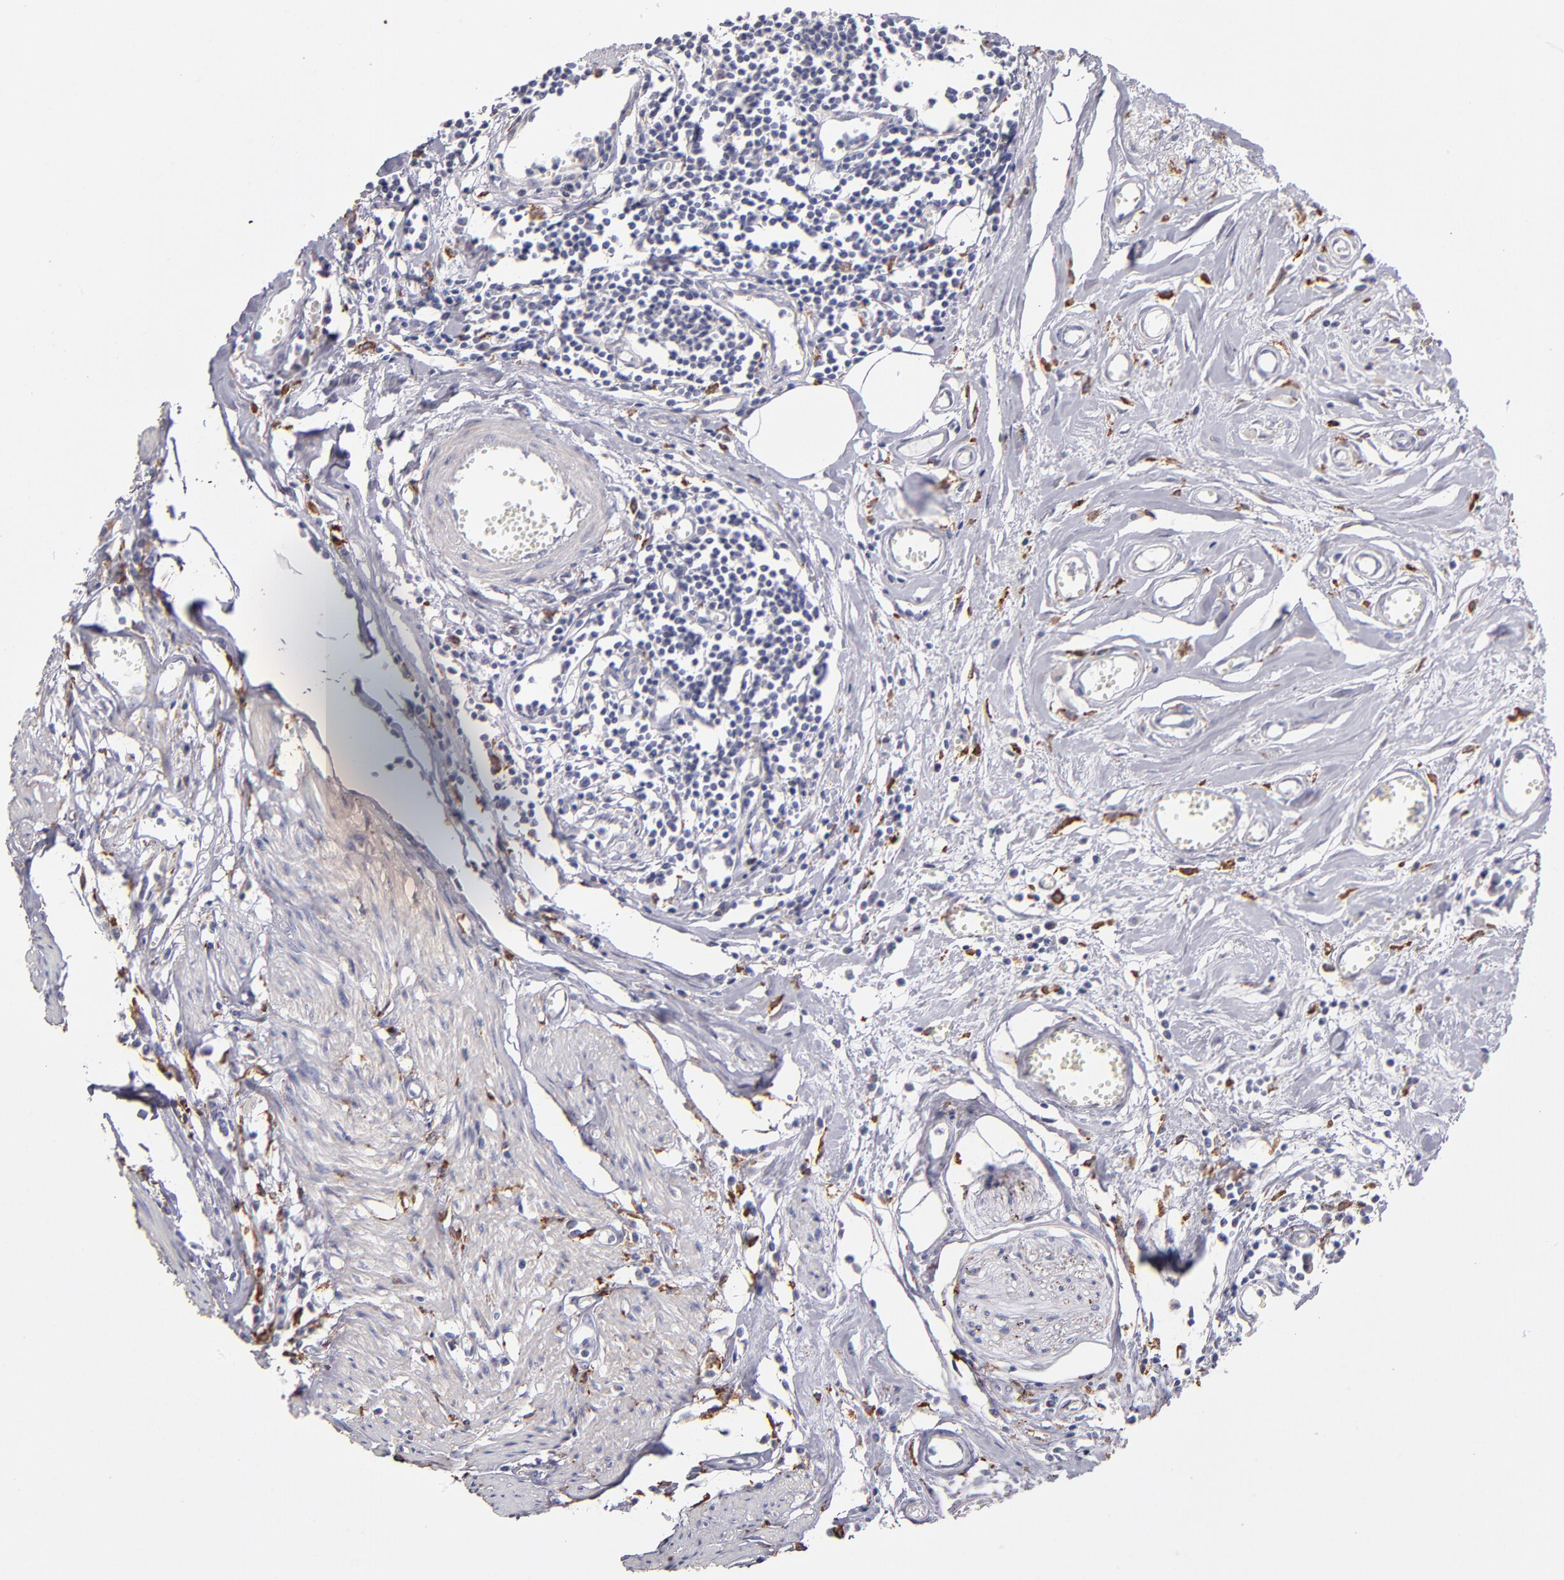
{"staining": {"intensity": "weak", "quantity": "<25%", "location": "cytoplasmic/membranous"}, "tissue": "urothelial cancer", "cell_type": "Tumor cells", "image_type": "cancer", "snomed": [{"axis": "morphology", "description": "Urothelial carcinoma, High grade"}, {"axis": "topography", "description": "Urinary bladder"}], "caption": "Protein analysis of urothelial cancer displays no significant positivity in tumor cells.", "gene": "GLDC", "patient": {"sex": "male", "age": 54}}